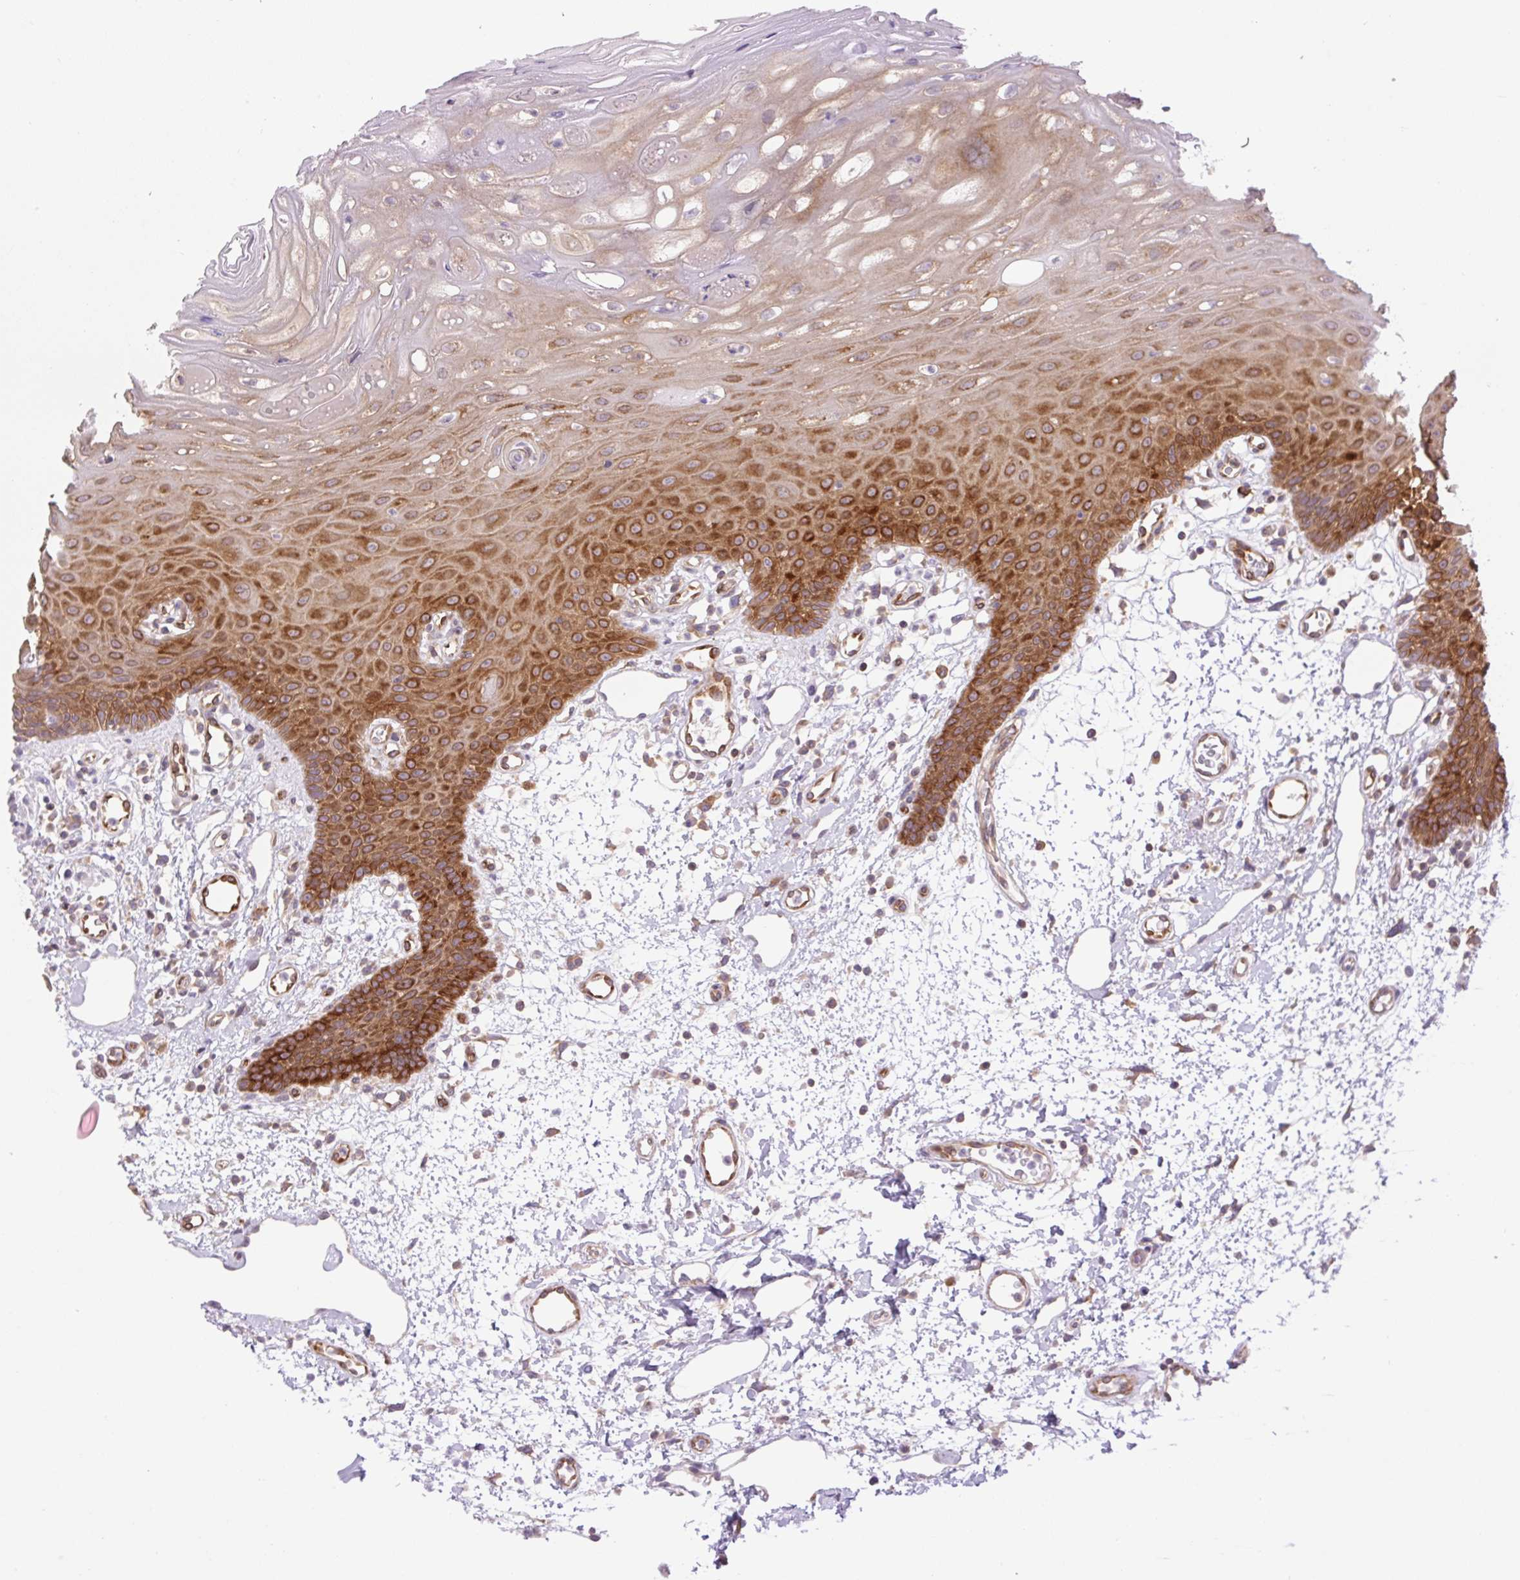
{"staining": {"intensity": "strong", "quantity": "25%-75%", "location": "cytoplasmic/membranous"}, "tissue": "oral mucosa", "cell_type": "Squamous epithelial cells", "image_type": "normal", "snomed": [{"axis": "morphology", "description": "Normal tissue, NOS"}, {"axis": "topography", "description": "Oral tissue"}], "caption": "Strong cytoplasmic/membranous positivity is seen in about 25%-75% of squamous epithelial cells in normal oral mucosa.", "gene": "MINK1", "patient": {"sex": "female", "age": 59}}